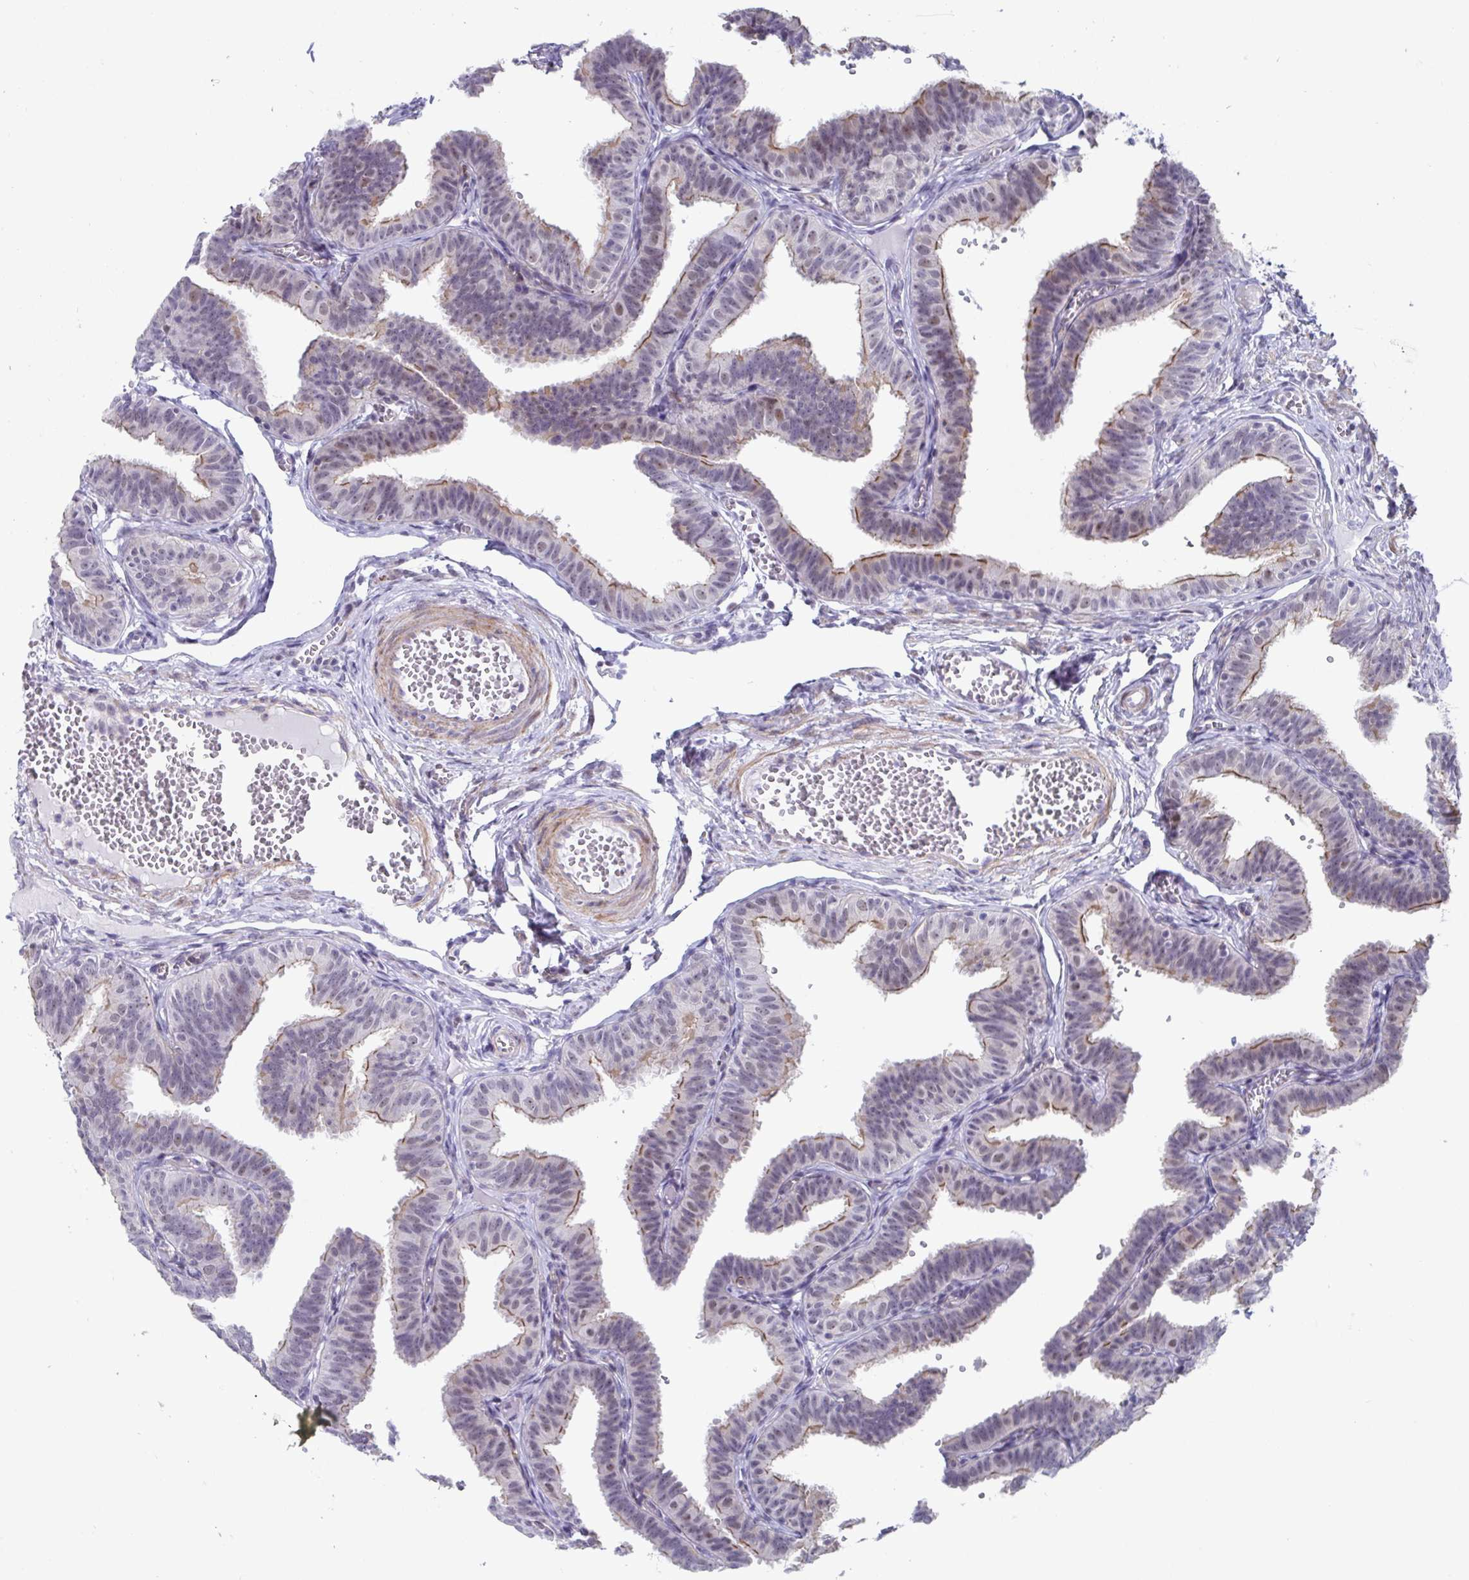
{"staining": {"intensity": "moderate", "quantity": "25%-75%", "location": "cytoplasmic/membranous,nuclear"}, "tissue": "fallopian tube", "cell_type": "Glandular cells", "image_type": "normal", "snomed": [{"axis": "morphology", "description": "Normal tissue, NOS"}, {"axis": "topography", "description": "Fallopian tube"}], "caption": "About 25%-75% of glandular cells in benign human fallopian tube display moderate cytoplasmic/membranous,nuclear protein staining as visualized by brown immunohistochemical staining.", "gene": "WDR72", "patient": {"sex": "female", "age": 25}}